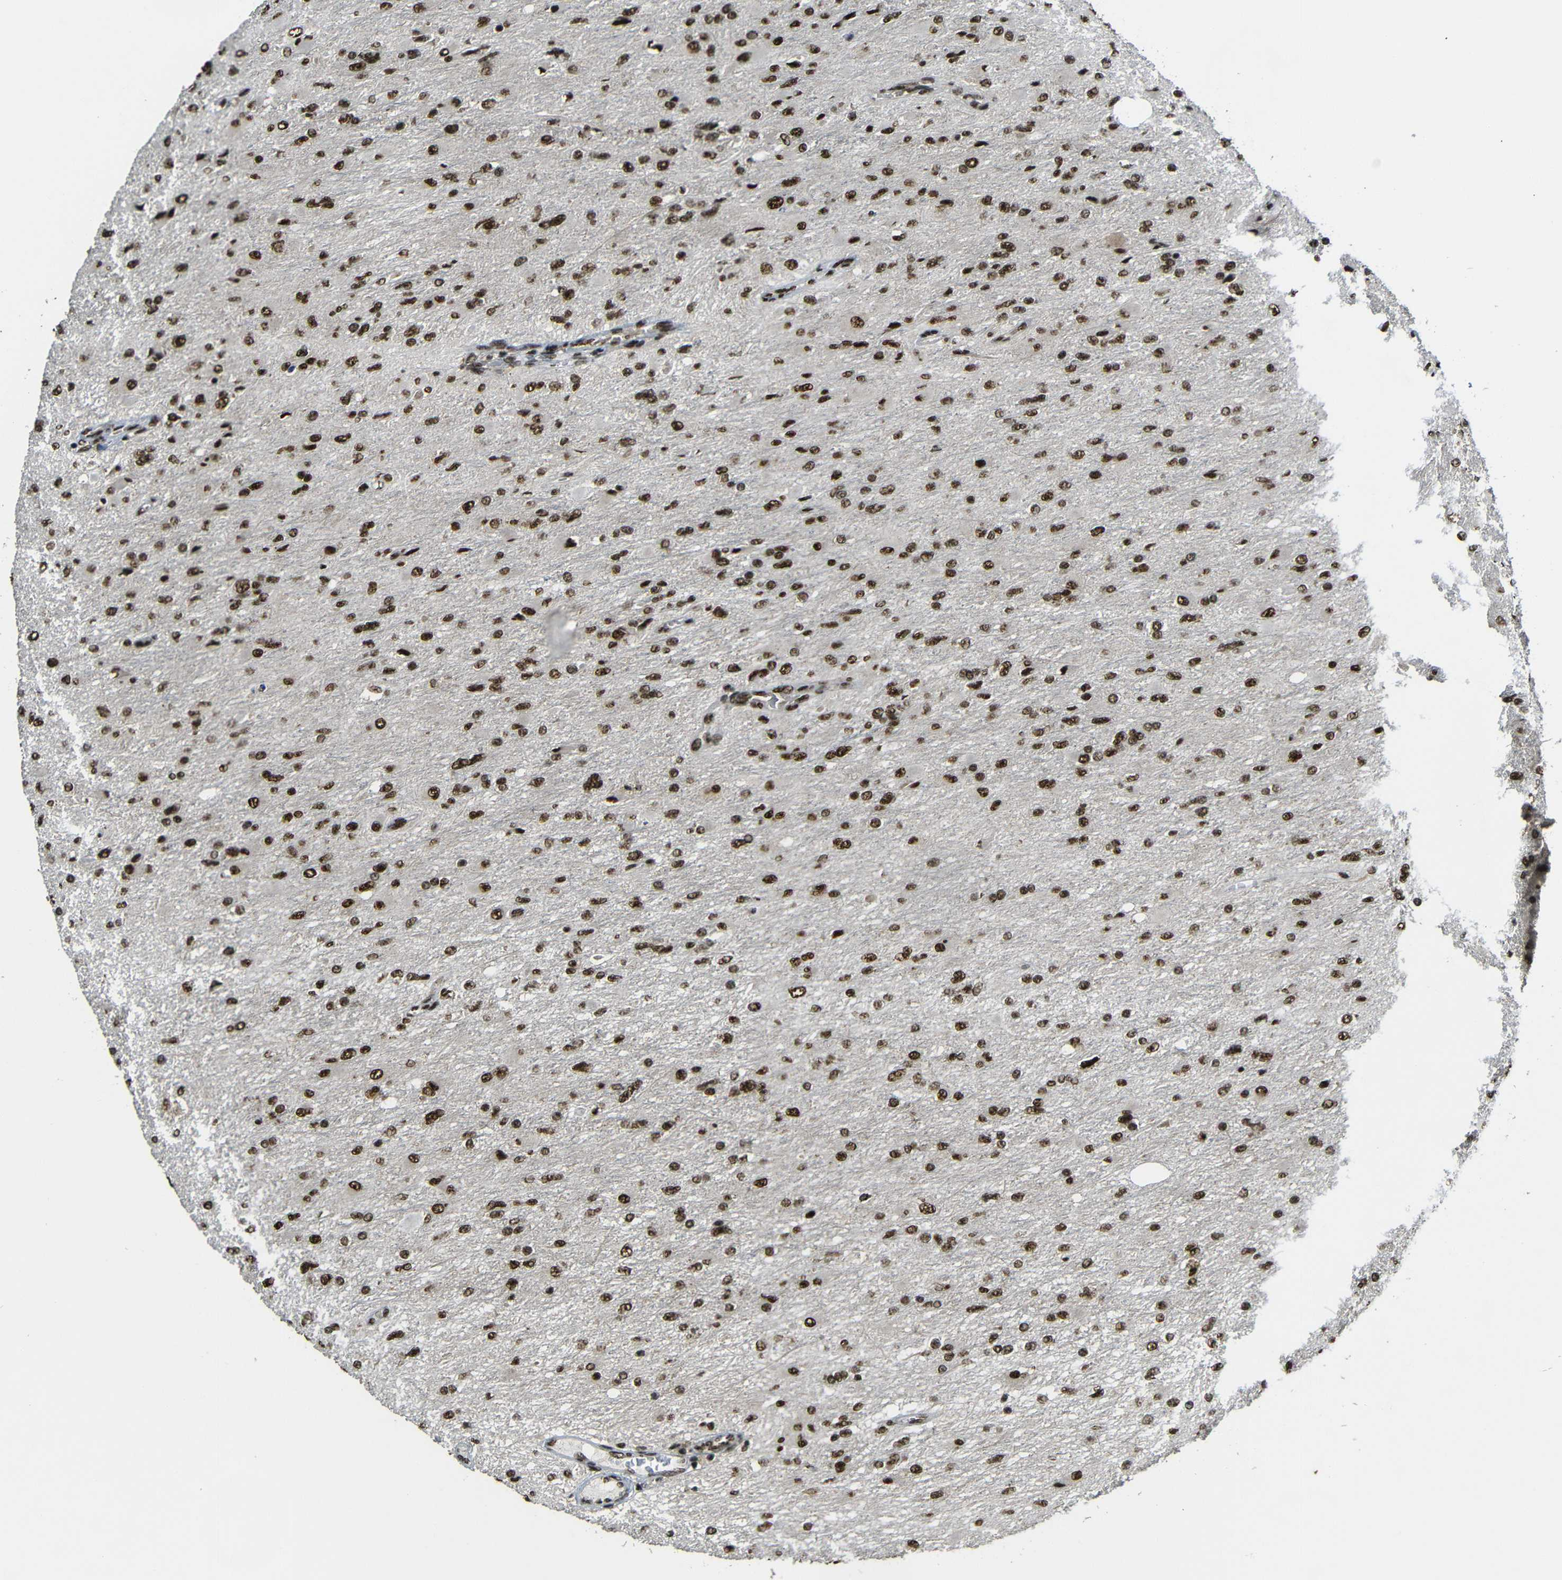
{"staining": {"intensity": "moderate", "quantity": ">75%", "location": "nuclear"}, "tissue": "glioma", "cell_type": "Tumor cells", "image_type": "cancer", "snomed": [{"axis": "morphology", "description": "Glioma, malignant, High grade"}, {"axis": "topography", "description": "Cerebral cortex"}], "caption": "Immunohistochemical staining of human malignant glioma (high-grade) exhibits medium levels of moderate nuclear protein expression in approximately >75% of tumor cells.", "gene": "TCF7L2", "patient": {"sex": "female", "age": 36}}